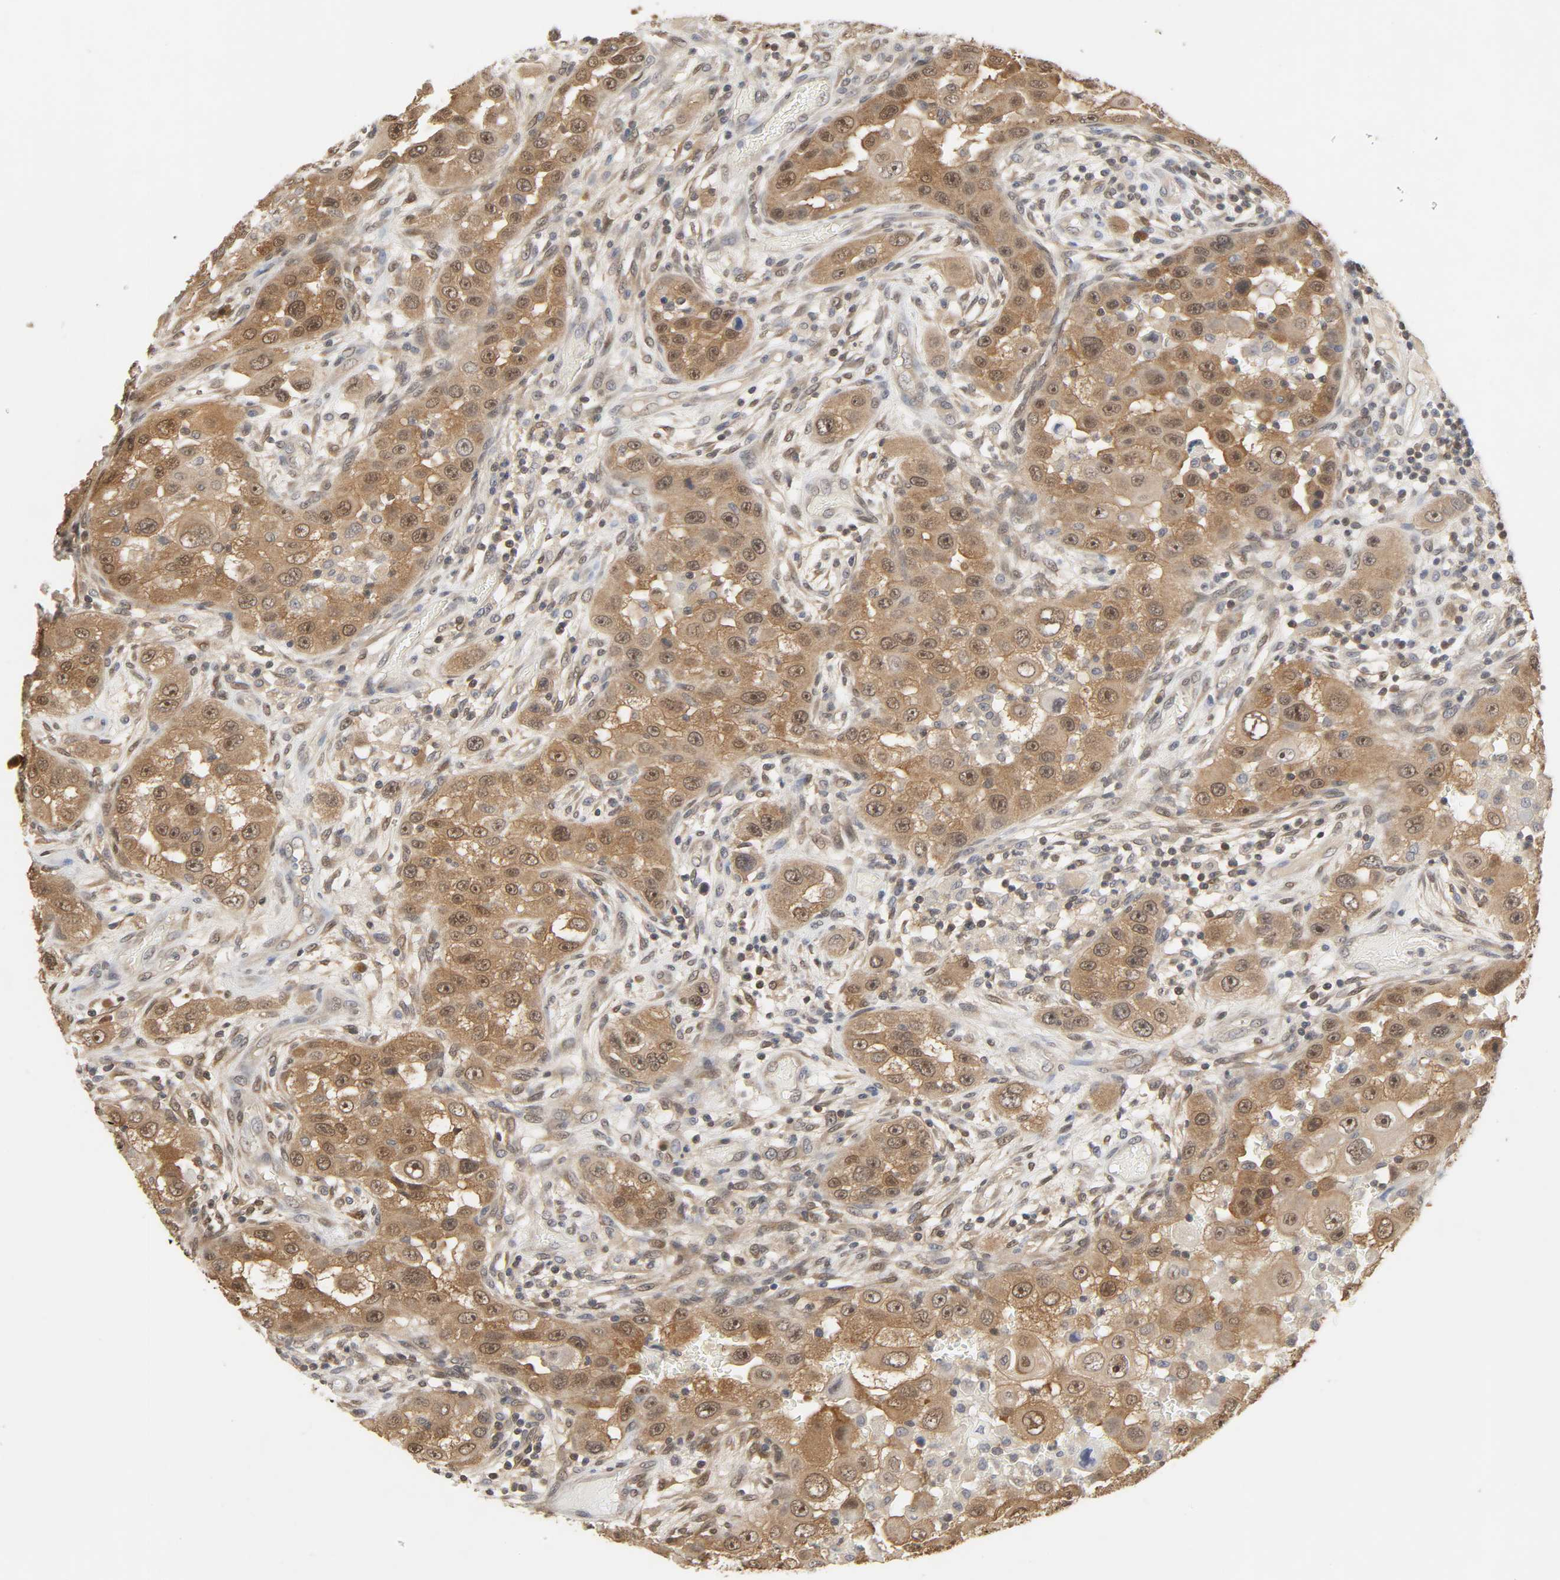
{"staining": {"intensity": "strong", "quantity": ">75%", "location": "cytoplasmic/membranous,nuclear"}, "tissue": "head and neck cancer", "cell_type": "Tumor cells", "image_type": "cancer", "snomed": [{"axis": "morphology", "description": "Carcinoma, NOS"}, {"axis": "topography", "description": "Head-Neck"}], "caption": "DAB immunohistochemical staining of head and neck cancer exhibits strong cytoplasmic/membranous and nuclear protein positivity in about >75% of tumor cells.", "gene": "MIF", "patient": {"sex": "male", "age": 87}}